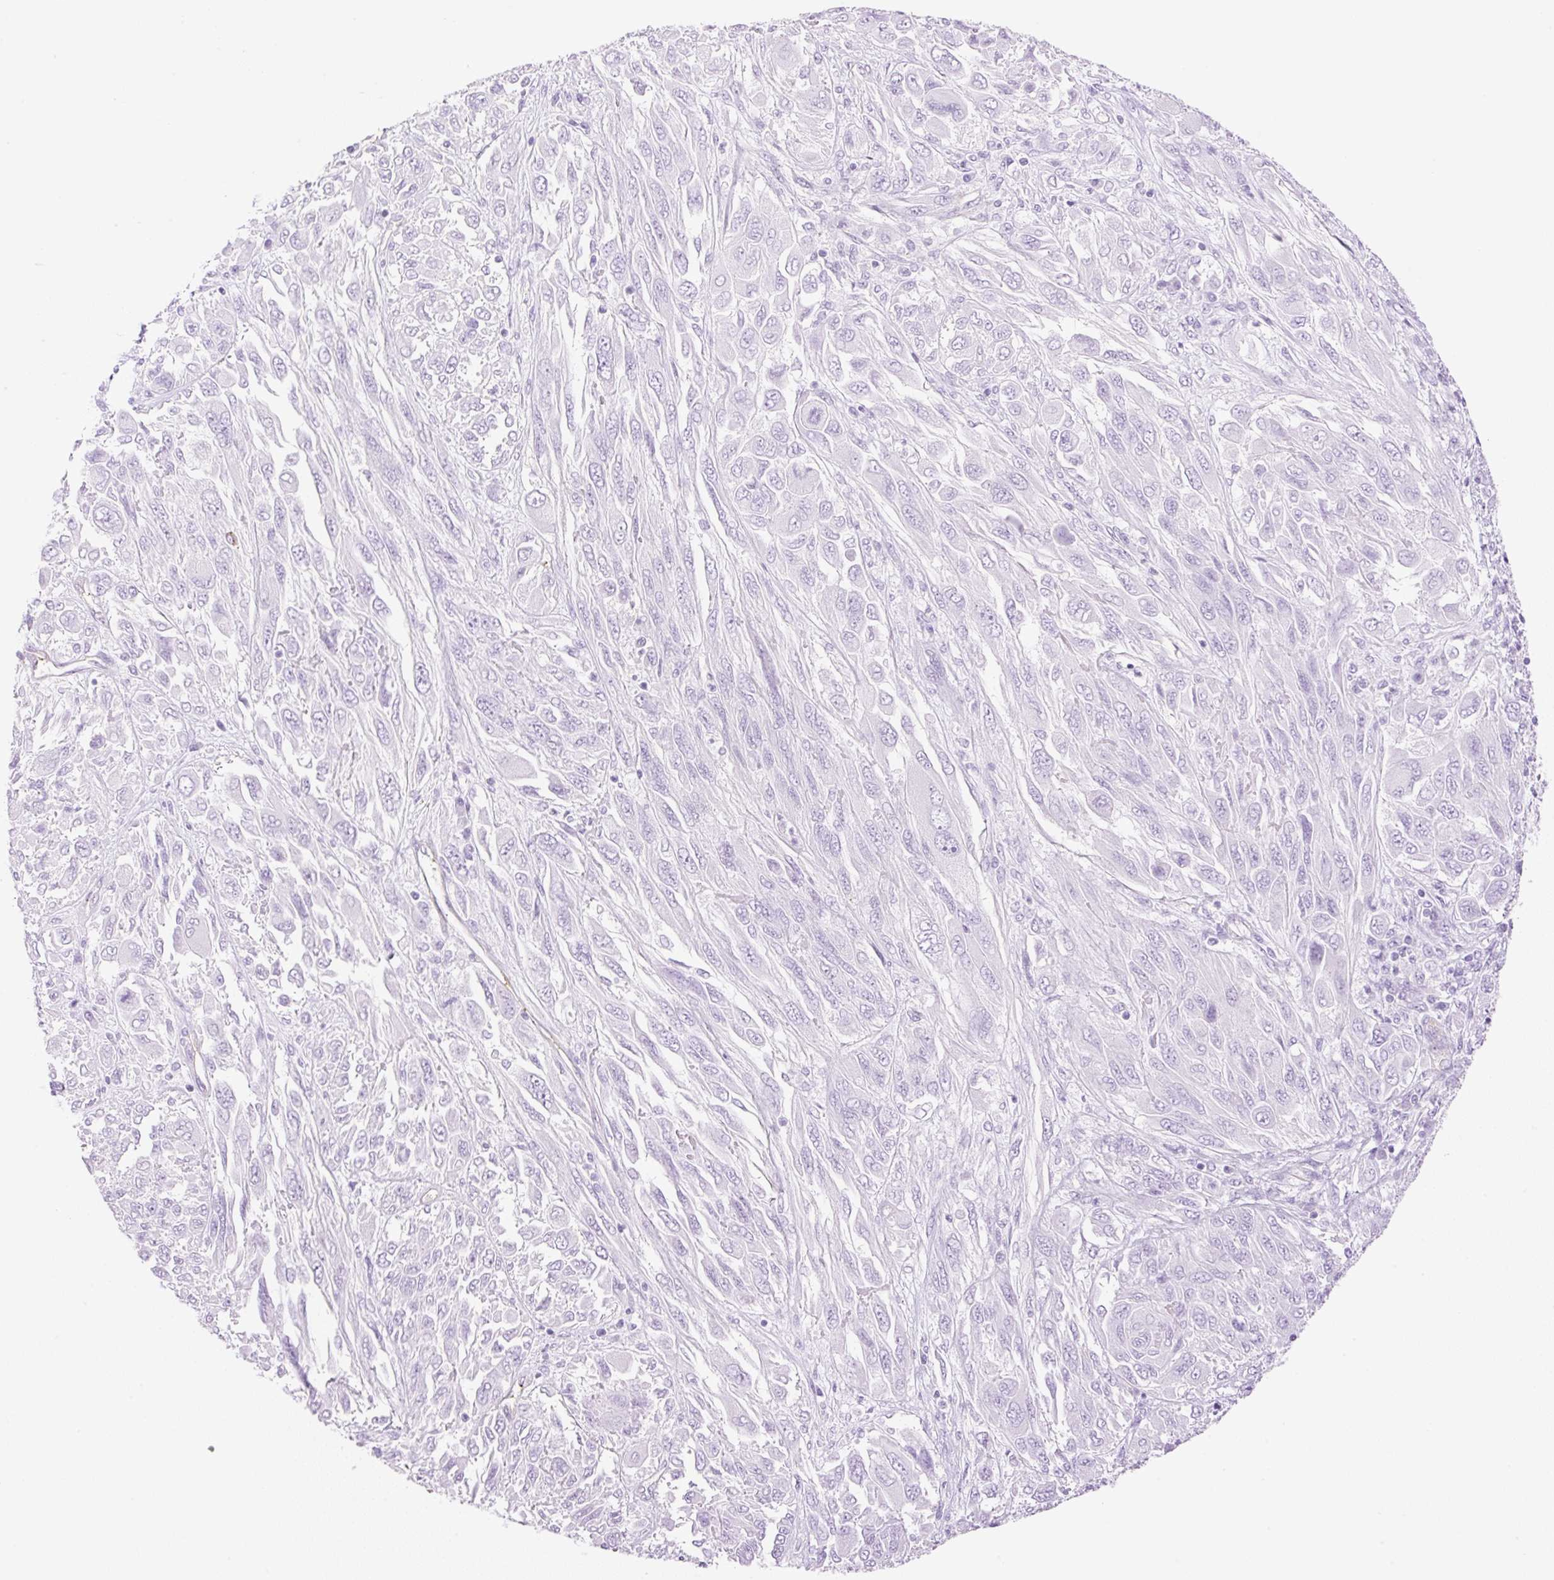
{"staining": {"intensity": "negative", "quantity": "none", "location": "none"}, "tissue": "melanoma", "cell_type": "Tumor cells", "image_type": "cancer", "snomed": [{"axis": "morphology", "description": "Malignant melanoma, NOS"}, {"axis": "topography", "description": "Skin"}], "caption": "Immunohistochemical staining of human malignant melanoma reveals no significant positivity in tumor cells.", "gene": "EHD3", "patient": {"sex": "female", "age": 91}}